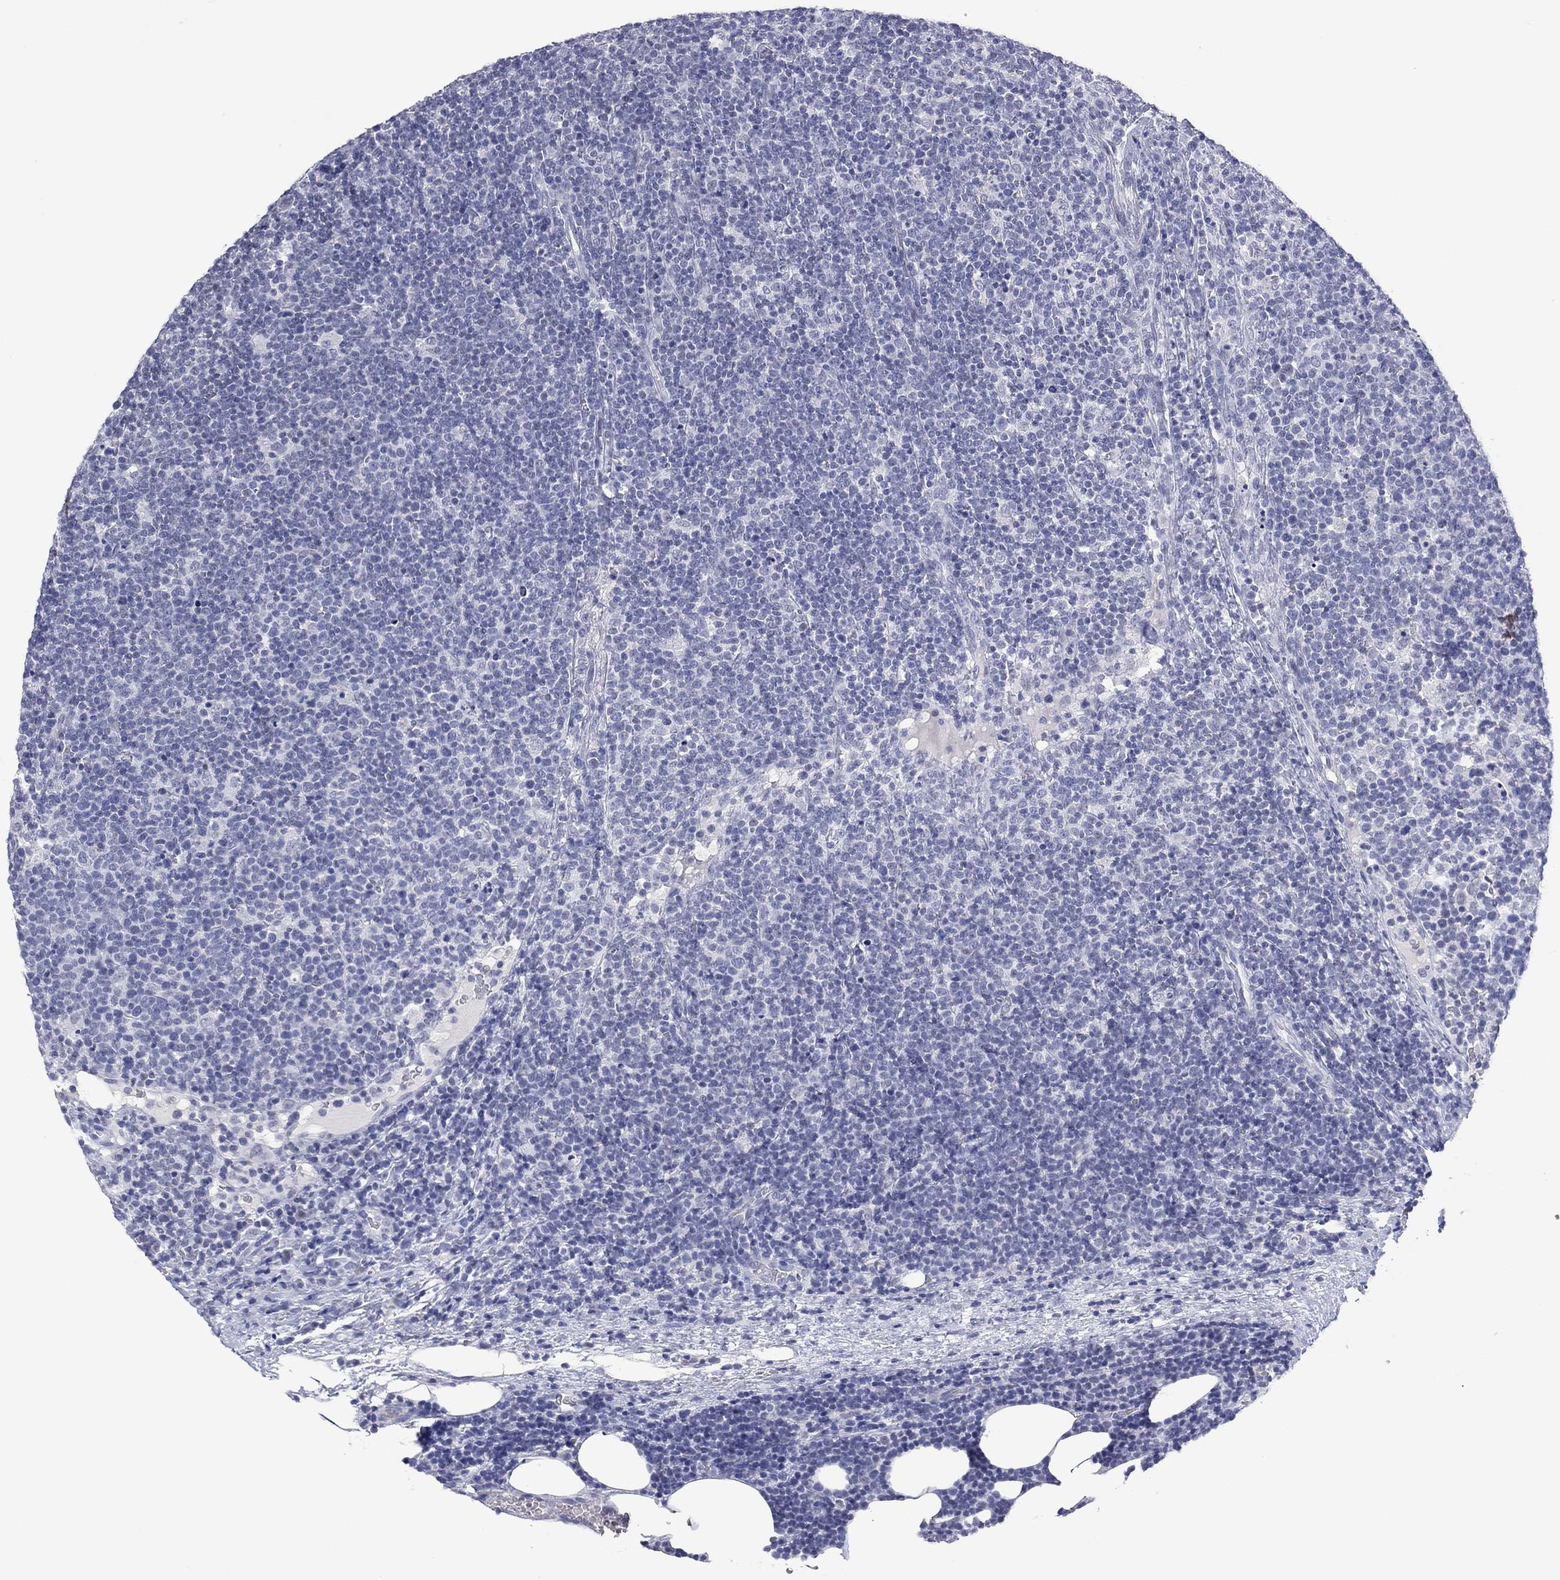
{"staining": {"intensity": "negative", "quantity": "none", "location": "none"}, "tissue": "lymphoma", "cell_type": "Tumor cells", "image_type": "cancer", "snomed": [{"axis": "morphology", "description": "Malignant lymphoma, non-Hodgkin's type, High grade"}, {"axis": "topography", "description": "Lymph node"}], "caption": "Lymphoma was stained to show a protein in brown. There is no significant positivity in tumor cells.", "gene": "UTF1", "patient": {"sex": "male", "age": 61}}